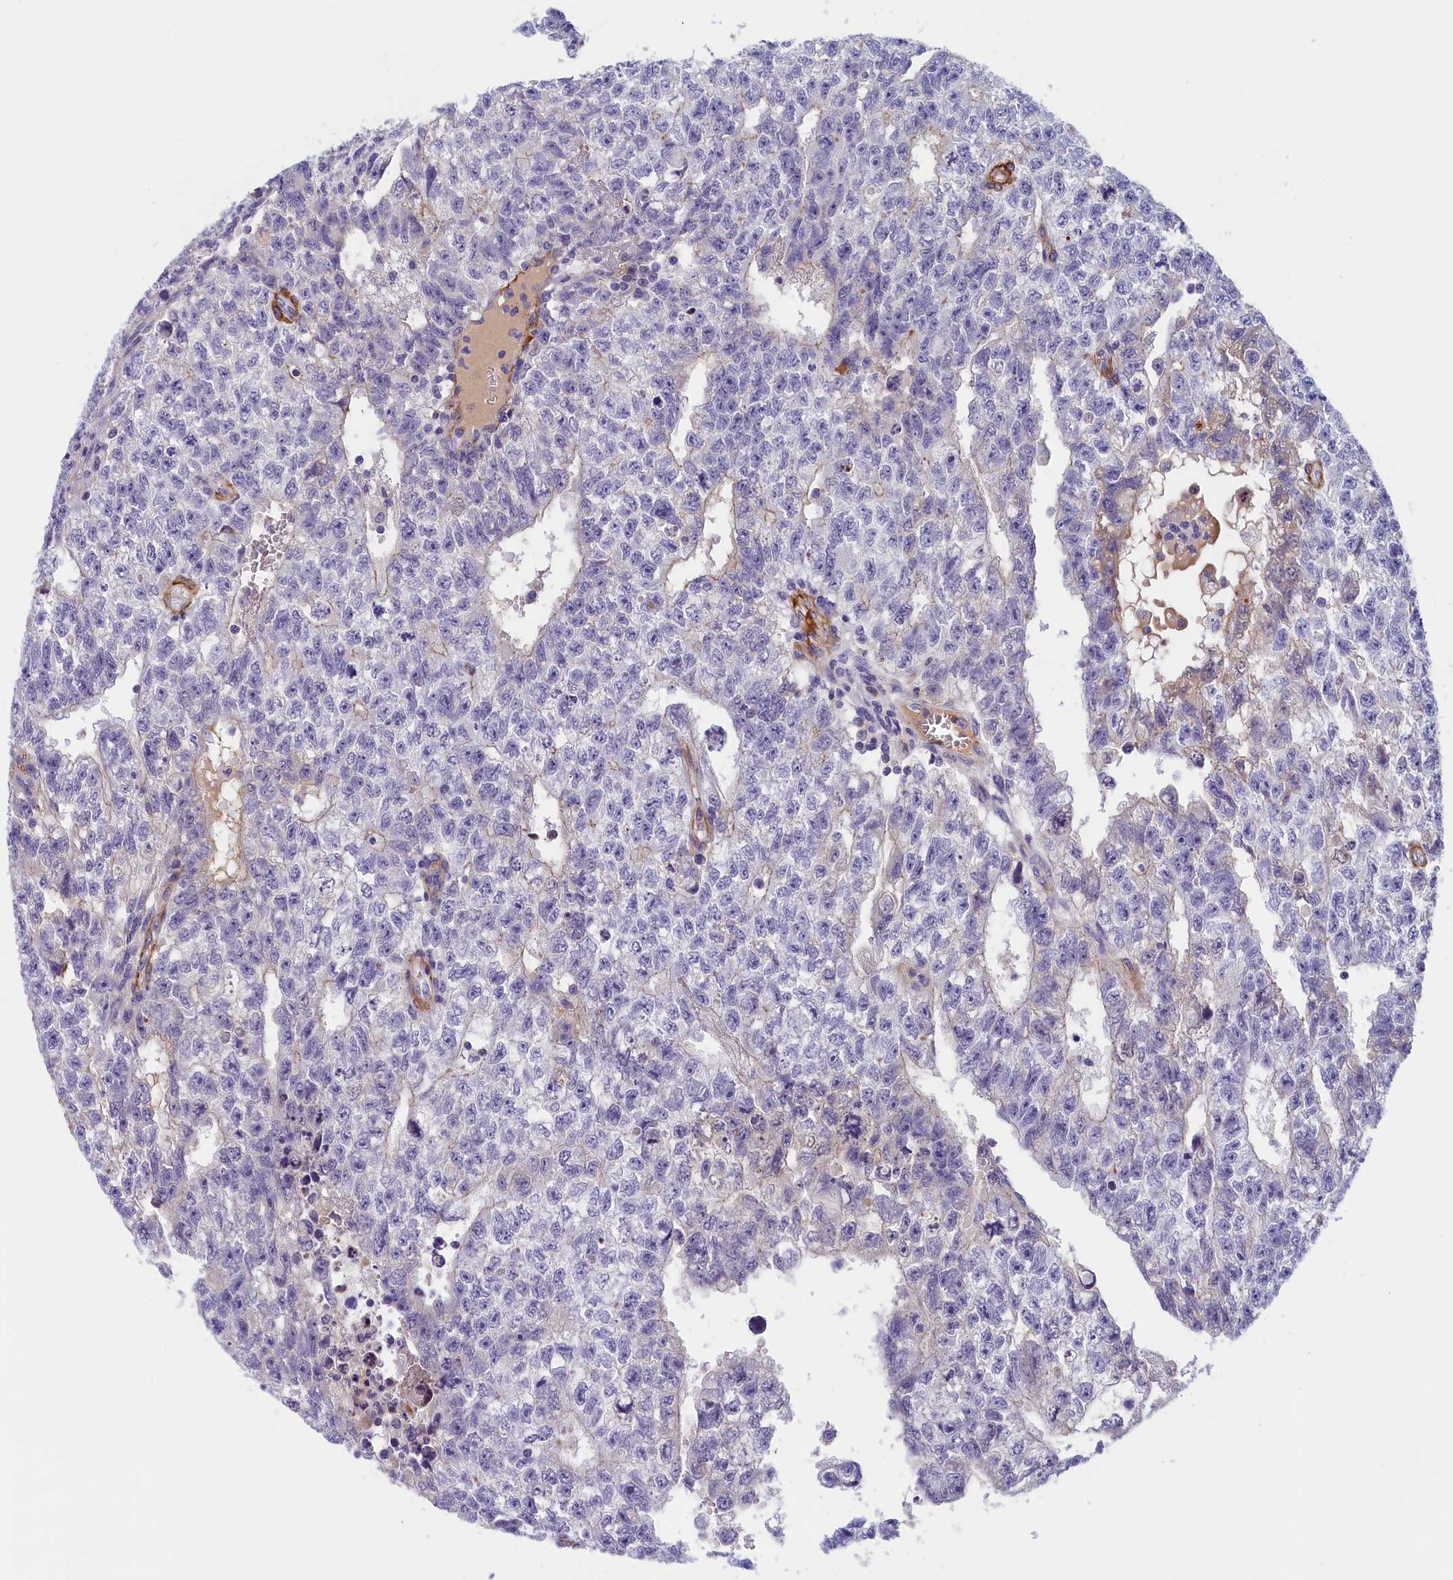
{"staining": {"intensity": "negative", "quantity": "none", "location": "none"}, "tissue": "testis cancer", "cell_type": "Tumor cells", "image_type": "cancer", "snomed": [{"axis": "morphology", "description": "Carcinoma, Embryonal, NOS"}, {"axis": "topography", "description": "Testis"}], "caption": "Immunohistochemical staining of human embryonal carcinoma (testis) exhibits no significant expression in tumor cells. (Immunohistochemistry, brightfield microscopy, high magnification).", "gene": "BCL2L13", "patient": {"sex": "male", "age": 26}}